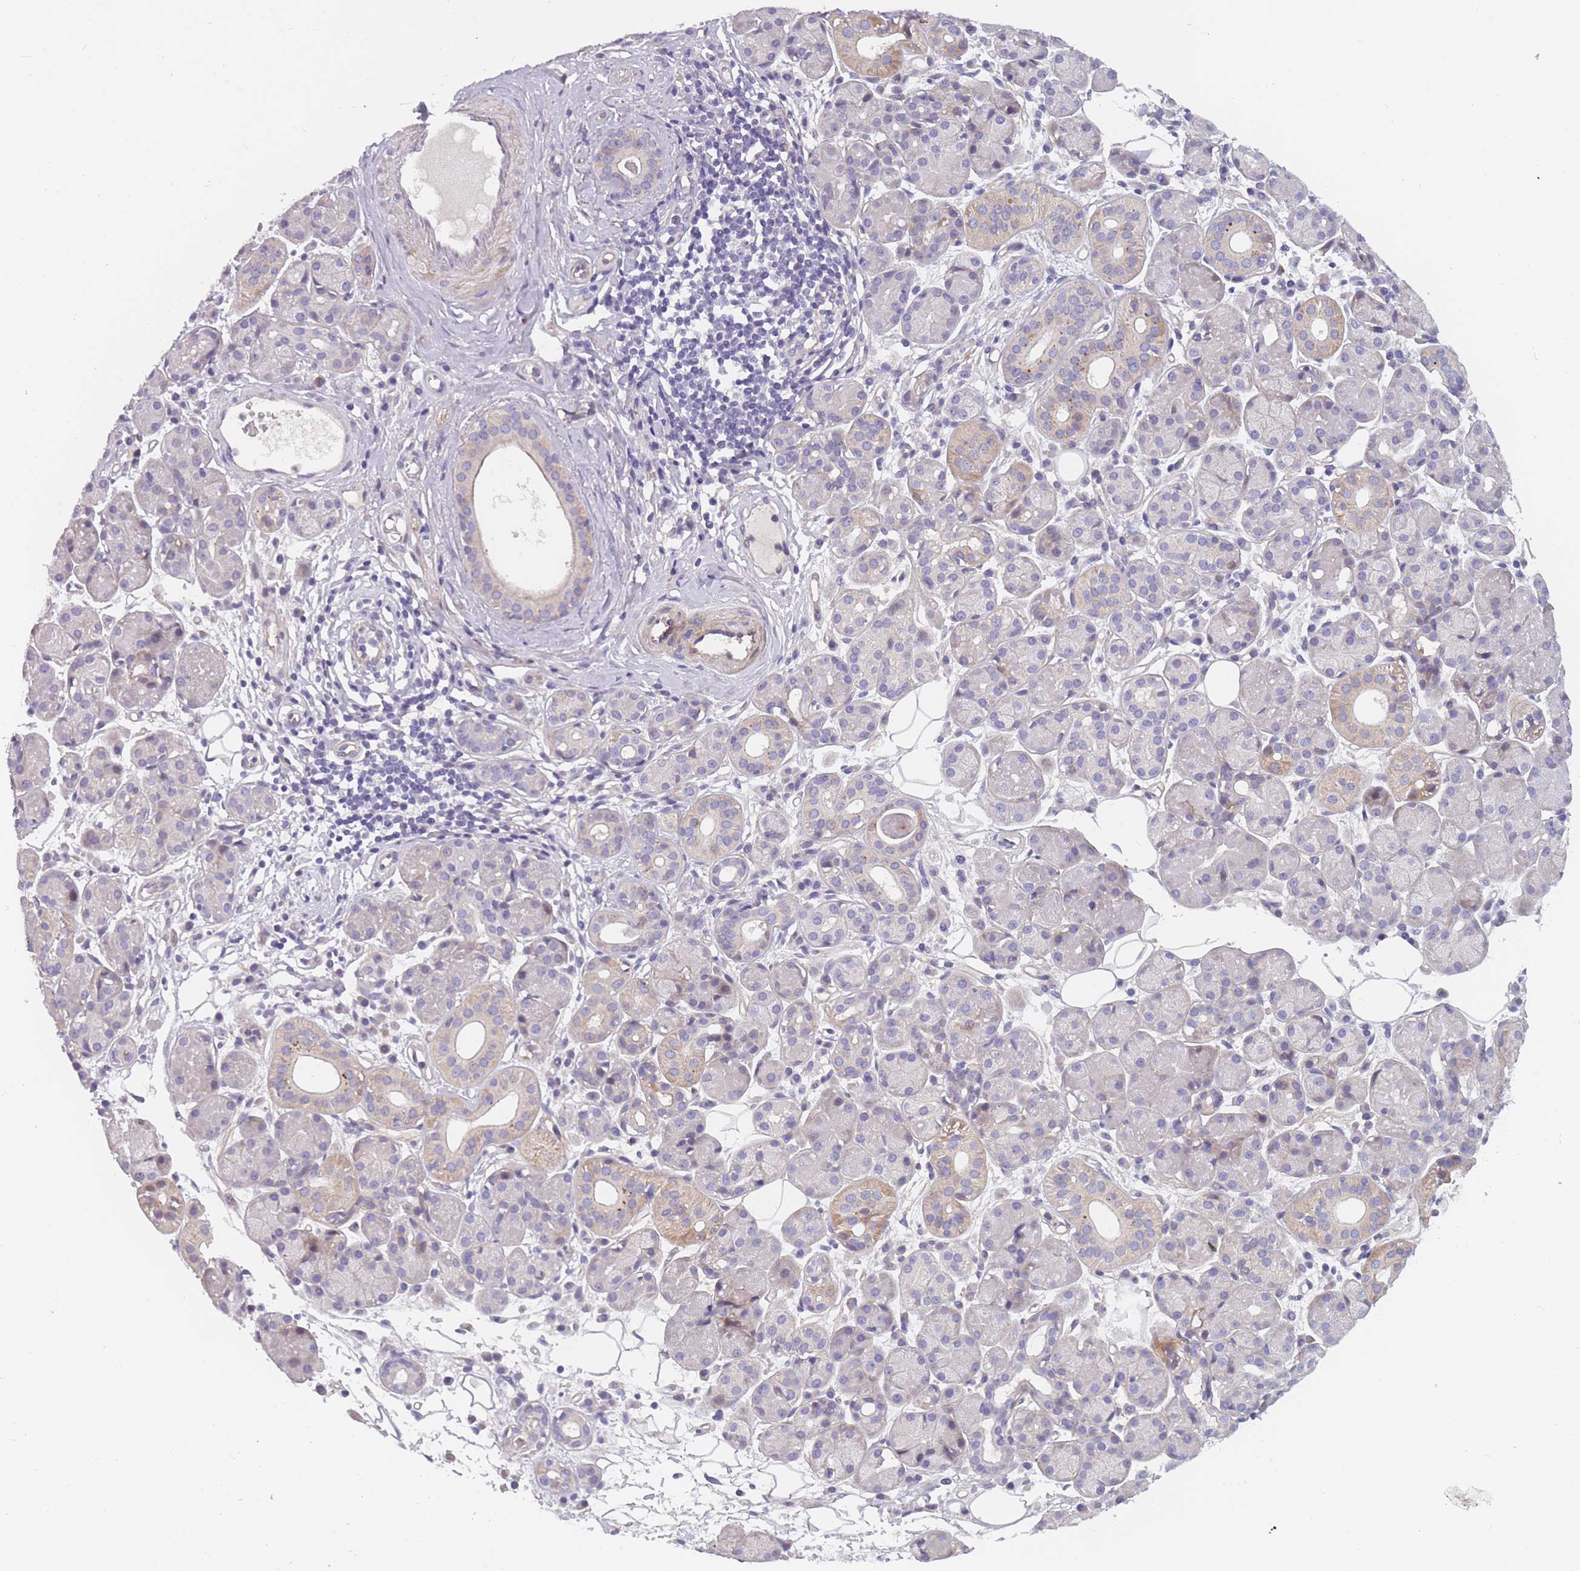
{"staining": {"intensity": "weak", "quantity": "<25%", "location": "cytoplasmic/membranous"}, "tissue": "salivary gland", "cell_type": "Glandular cells", "image_type": "normal", "snomed": [{"axis": "morphology", "description": "Squamous cell carcinoma, NOS"}, {"axis": "topography", "description": "Skin"}, {"axis": "topography", "description": "Head-Neck"}], "caption": "DAB immunohistochemical staining of unremarkable salivary gland shows no significant staining in glandular cells. (DAB (3,3'-diaminobenzidine) immunohistochemistry (IHC), high magnification).", "gene": "FAM83F", "patient": {"sex": "male", "age": 80}}